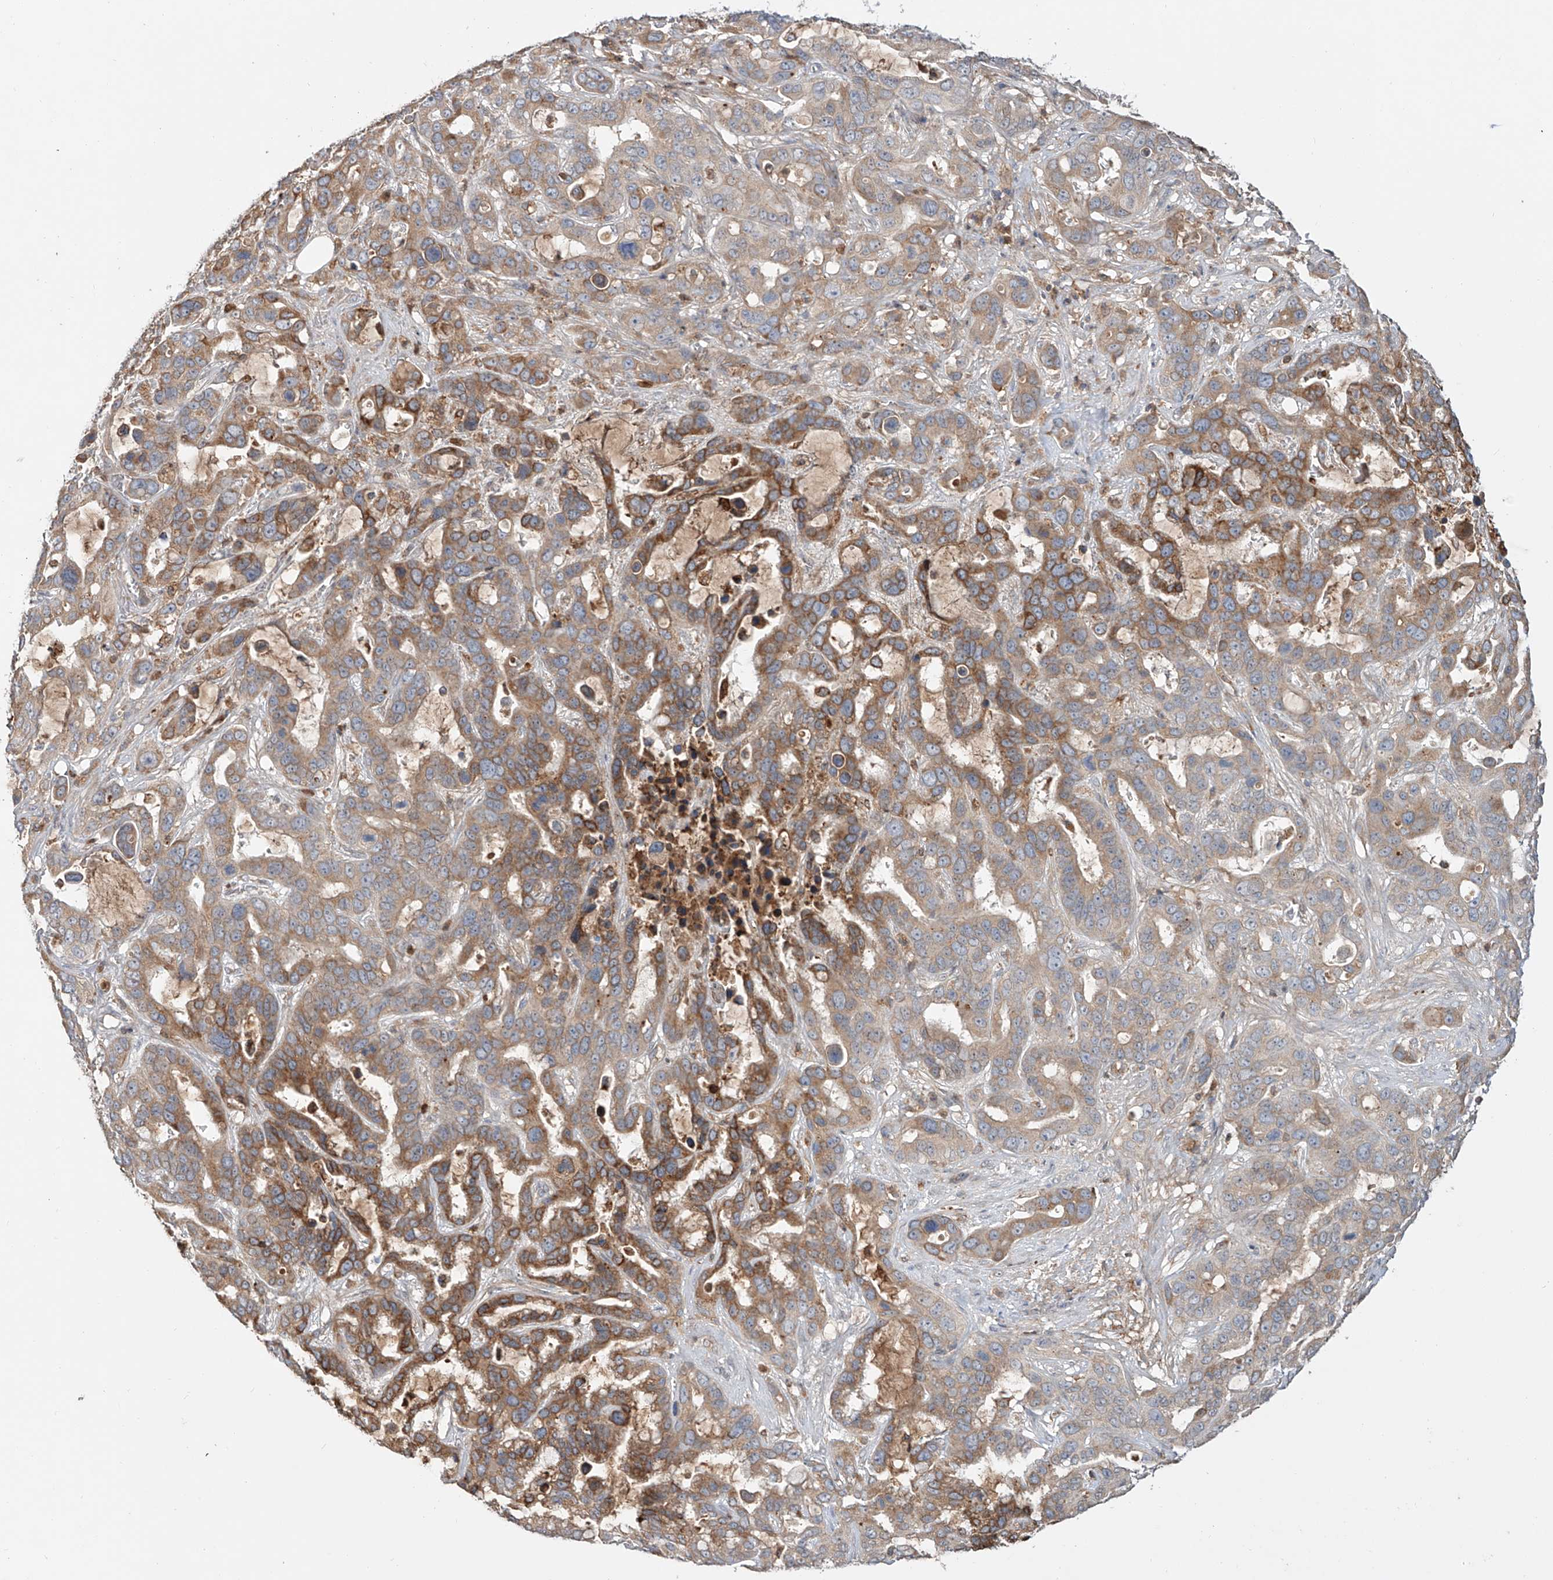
{"staining": {"intensity": "moderate", "quantity": ">75%", "location": "cytoplasmic/membranous"}, "tissue": "liver cancer", "cell_type": "Tumor cells", "image_type": "cancer", "snomed": [{"axis": "morphology", "description": "Cholangiocarcinoma"}, {"axis": "topography", "description": "Liver"}], "caption": "This is an image of IHC staining of liver cholangiocarcinoma, which shows moderate positivity in the cytoplasmic/membranous of tumor cells.", "gene": "ERO1A", "patient": {"sex": "female", "age": 65}}